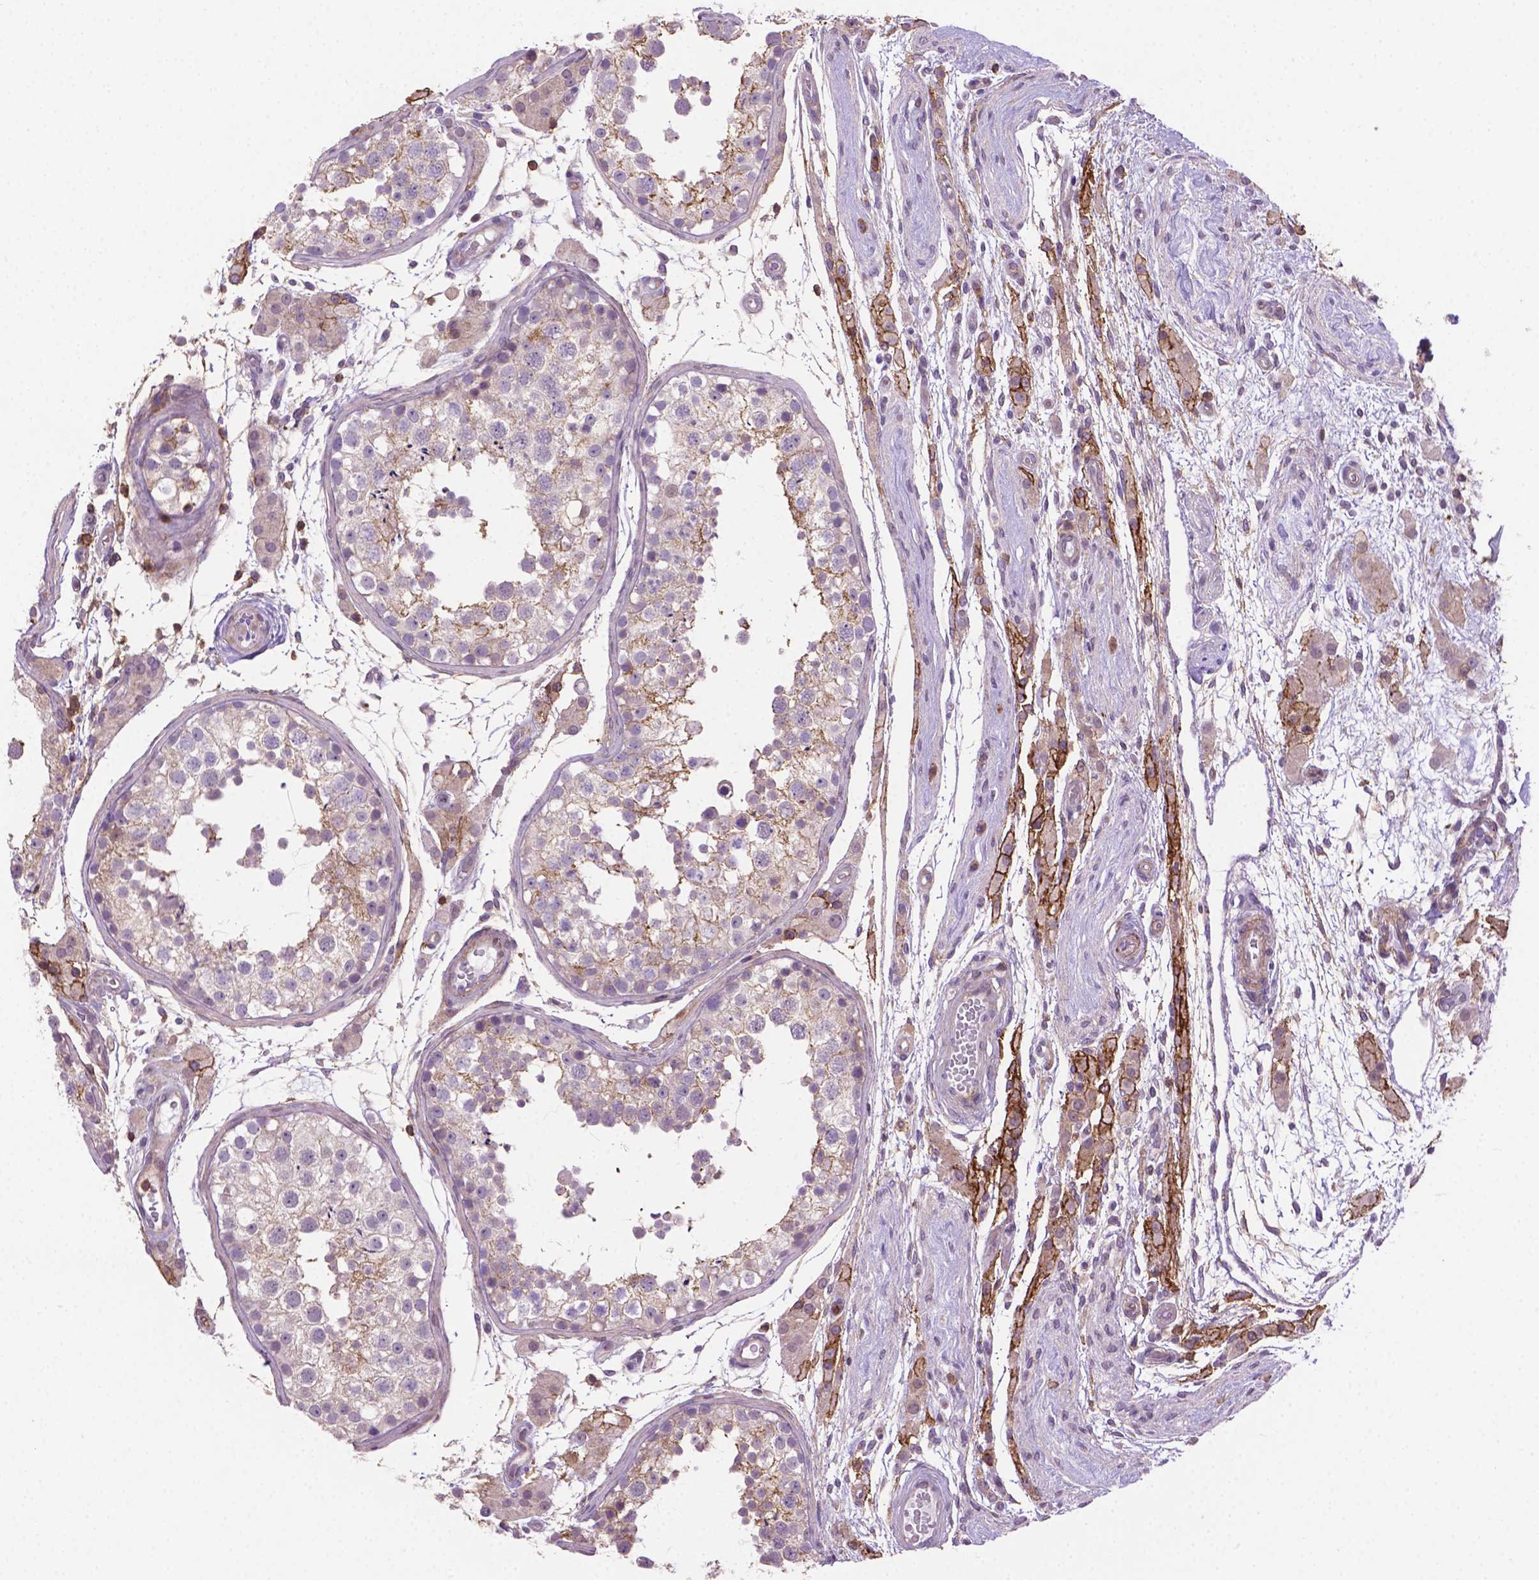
{"staining": {"intensity": "moderate", "quantity": "<25%", "location": "cytoplasmic/membranous"}, "tissue": "testis", "cell_type": "Cells in seminiferous ducts", "image_type": "normal", "snomed": [{"axis": "morphology", "description": "Normal tissue, NOS"}, {"axis": "morphology", "description": "Seminoma, NOS"}, {"axis": "topography", "description": "Testis"}], "caption": "Immunohistochemical staining of unremarkable human testis shows low levels of moderate cytoplasmic/membranous staining in about <25% of cells in seminiferous ducts.", "gene": "ACAD10", "patient": {"sex": "male", "age": 29}}